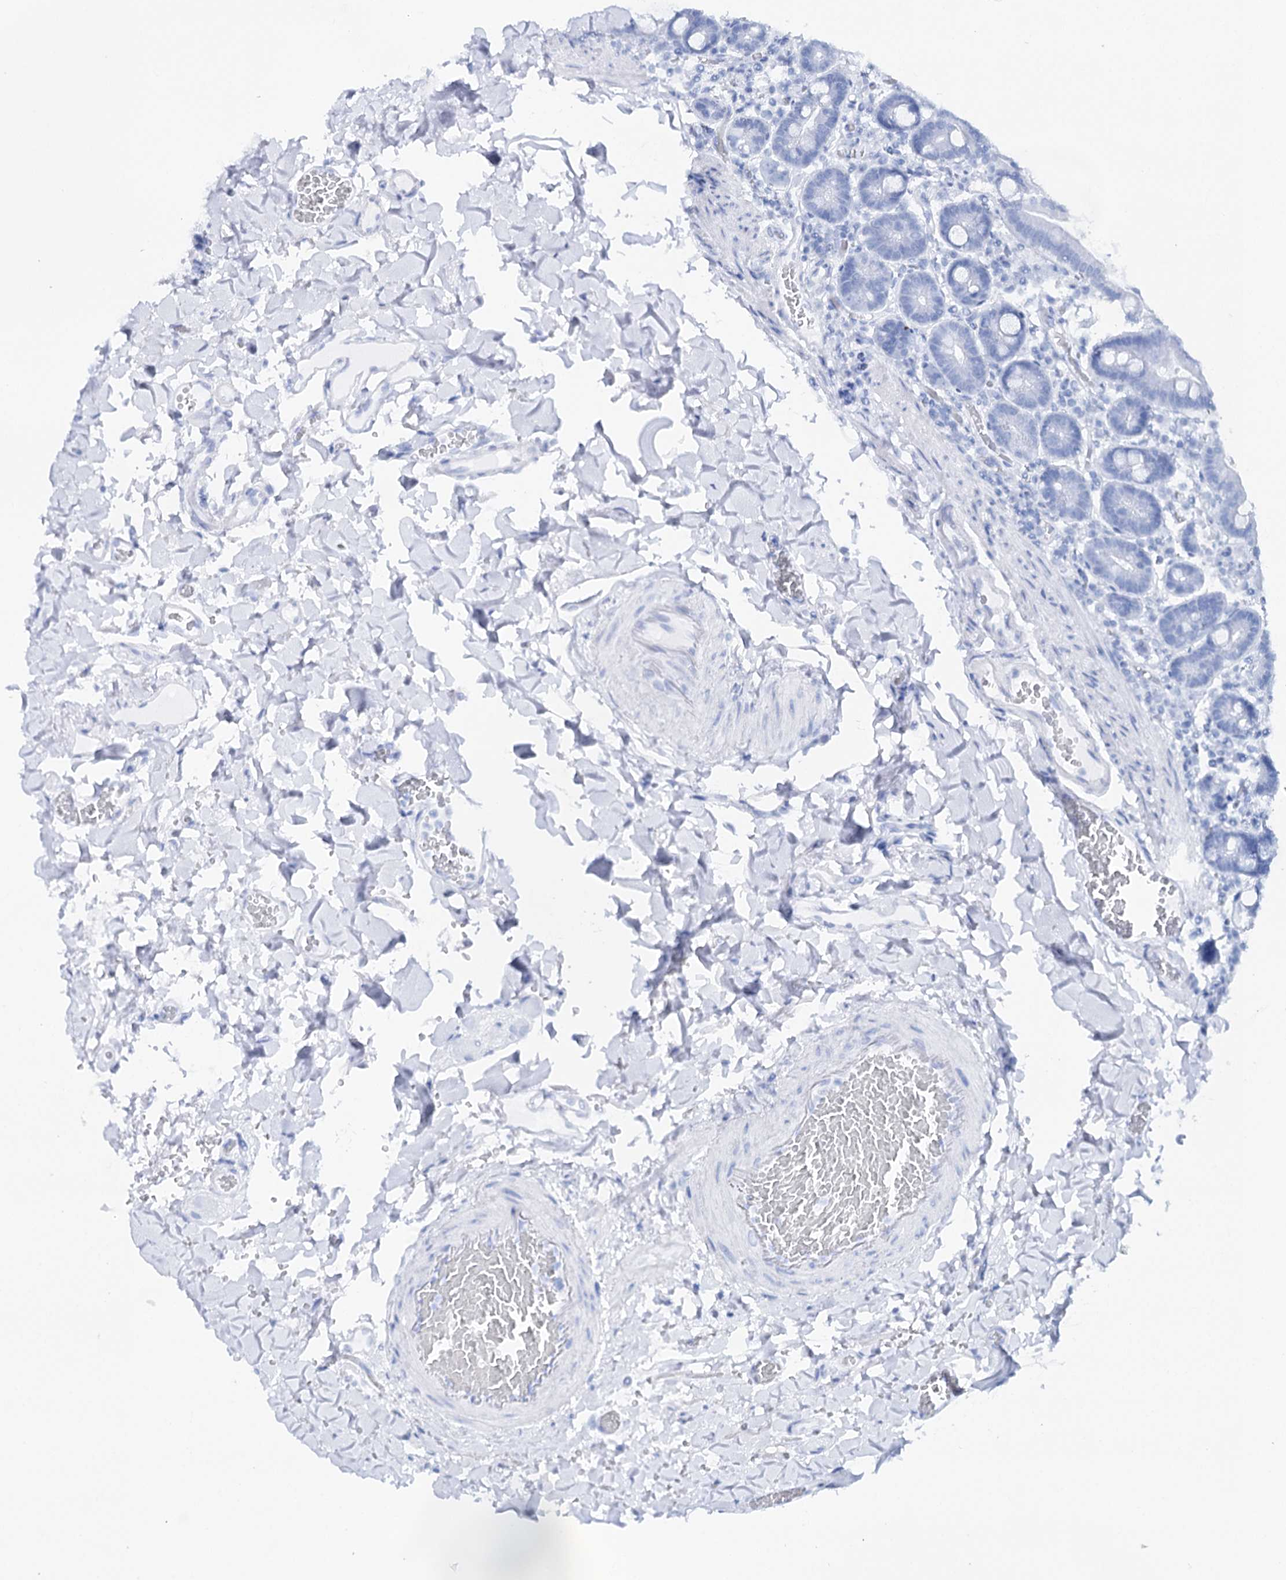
{"staining": {"intensity": "negative", "quantity": "none", "location": "none"}, "tissue": "duodenum", "cell_type": "Glandular cells", "image_type": "normal", "snomed": [{"axis": "morphology", "description": "Normal tissue, NOS"}, {"axis": "topography", "description": "Duodenum"}], "caption": "Unremarkable duodenum was stained to show a protein in brown. There is no significant expression in glandular cells.", "gene": "CSN3", "patient": {"sex": "female", "age": 62}}